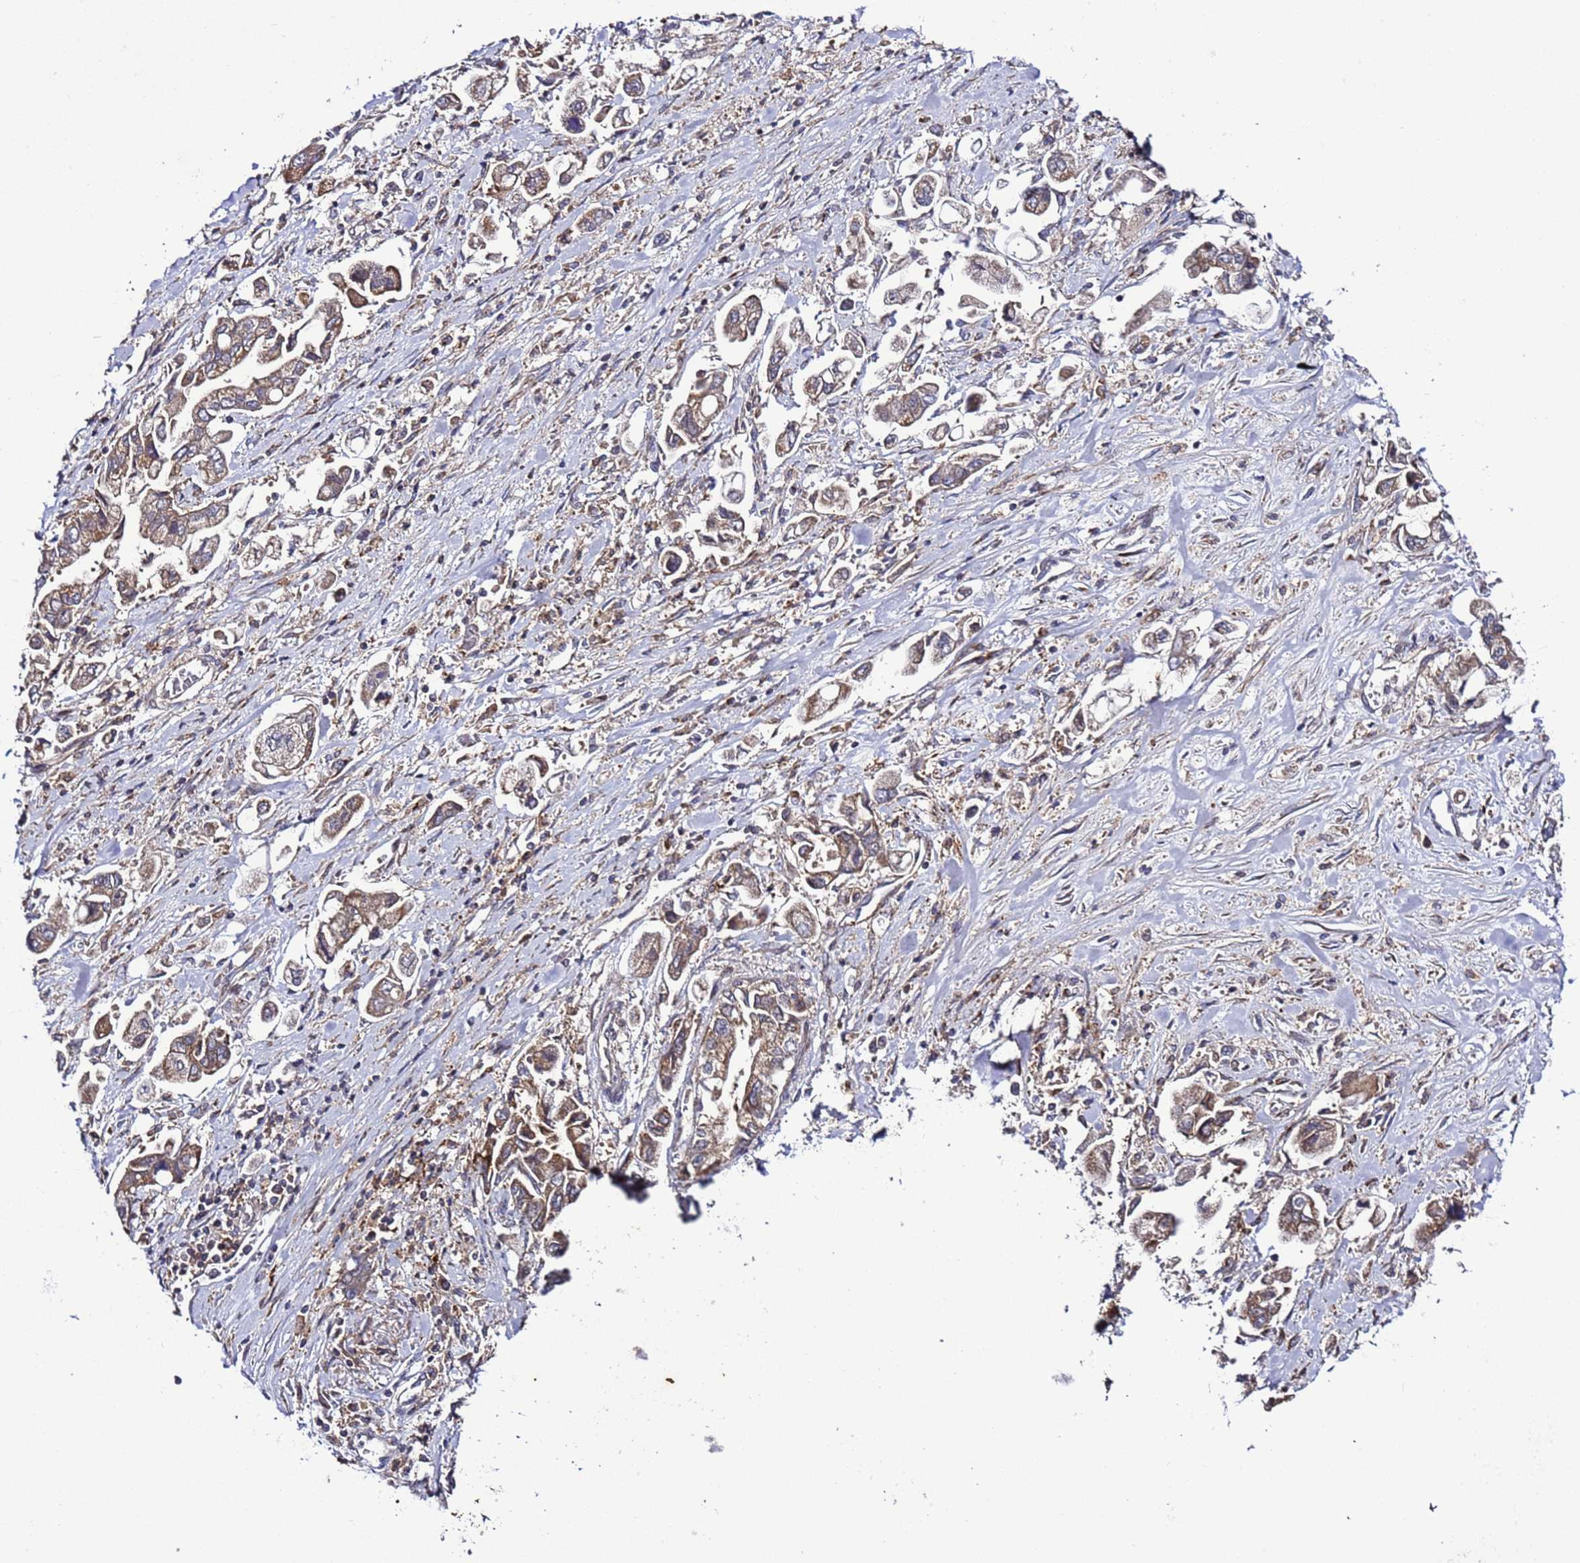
{"staining": {"intensity": "moderate", "quantity": ">75%", "location": "cytoplasmic/membranous"}, "tissue": "stomach cancer", "cell_type": "Tumor cells", "image_type": "cancer", "snomed": [{"axis": "morphology", "description": "Adenocarcinoma, NOS"}, {"axis": "topography", "description": "Stomach"}], "caption": "Tumor cells show medium levels of moderate cytoplasmic/membranous positivity in approximately >75% of cells in human adenocarcinoma (stomach).", "gene": "TMEM176B", "patient": {"sex": "male", "age": 62}}